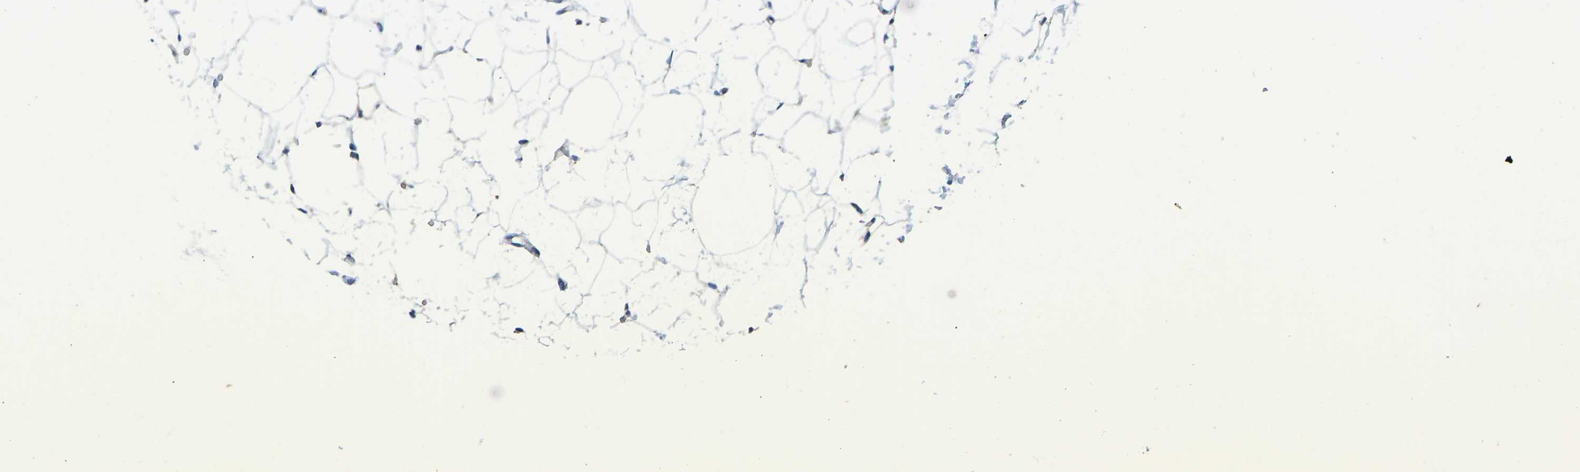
{"staining": {"intensity": "weak", "quantity": "<25%", "location": "cytoplasmic/membranous"}, "tissue": "adipose tissue", "cell_type": "Adipocytes", "image_type": "normal", "snomed": [{"axis": "morphology", "description": "Normal tissue, NOS"}, {"axis": "topography", "description": "Breast"}, {"axis": "topography", "description": "Soft tissue"}], "caption": "IHC of unremarkable adipose tissue displays no expression in adipocytes.", "gene": "NDRG3", "patient": {"sex": "female", "age": 75}}